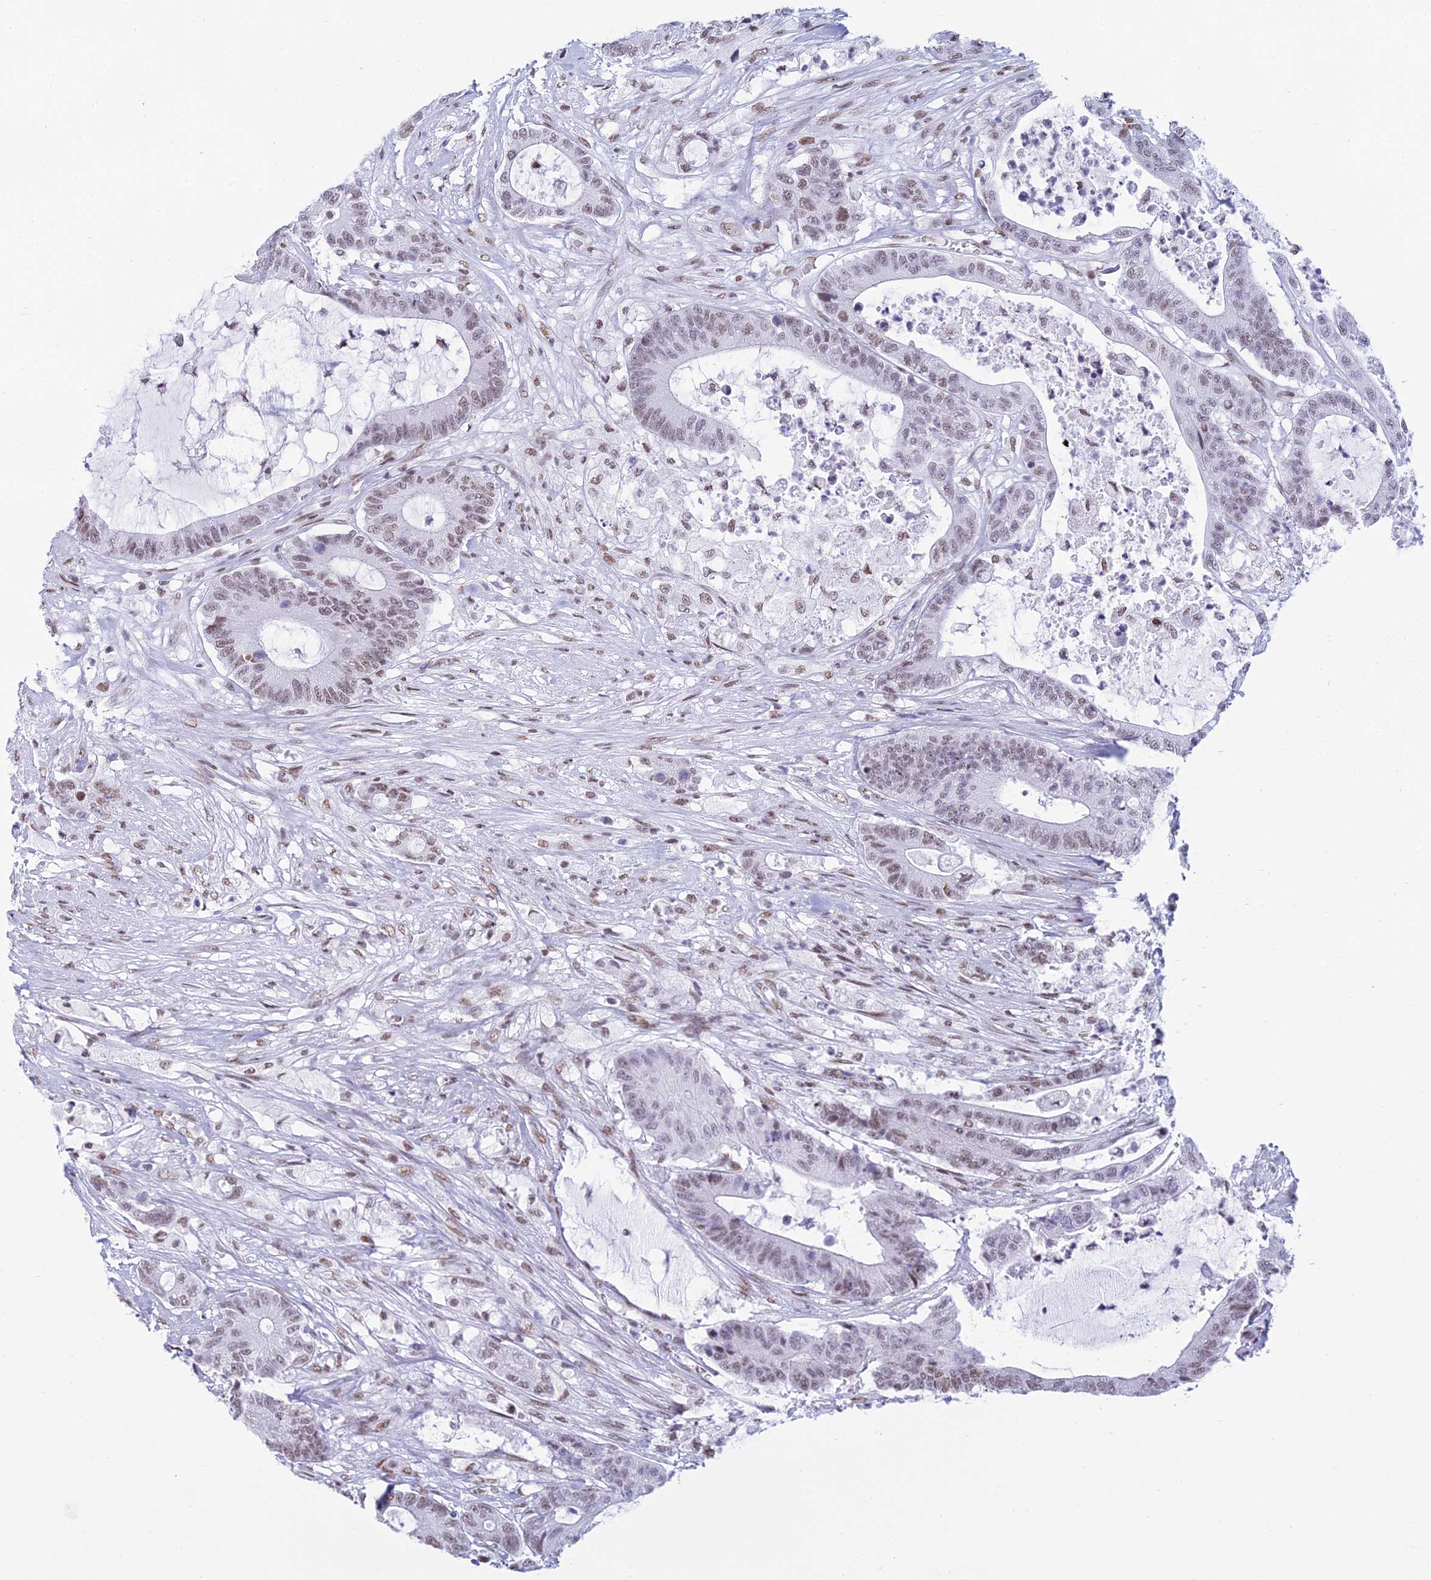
{"staining": {"intensity": "moderate", "quantity": ">75%", "location": "nuclear"}, "tissue": "colorectal cancer", "cell_type": "Tumor cells", "image_type": "cancer", "snomed": [{"axis": "morphology", "description": "Adenocarcinoma, NOS"}, {"axis": "topography", "description": "Colon"}], "caption": "Colorectal adenocarcinoma stained with a brown dye shows moderate nuclear positive staining in about >75% of tumor cells.", "gene": "CDC26", "patient": {"sex": "female", "age": 84}}